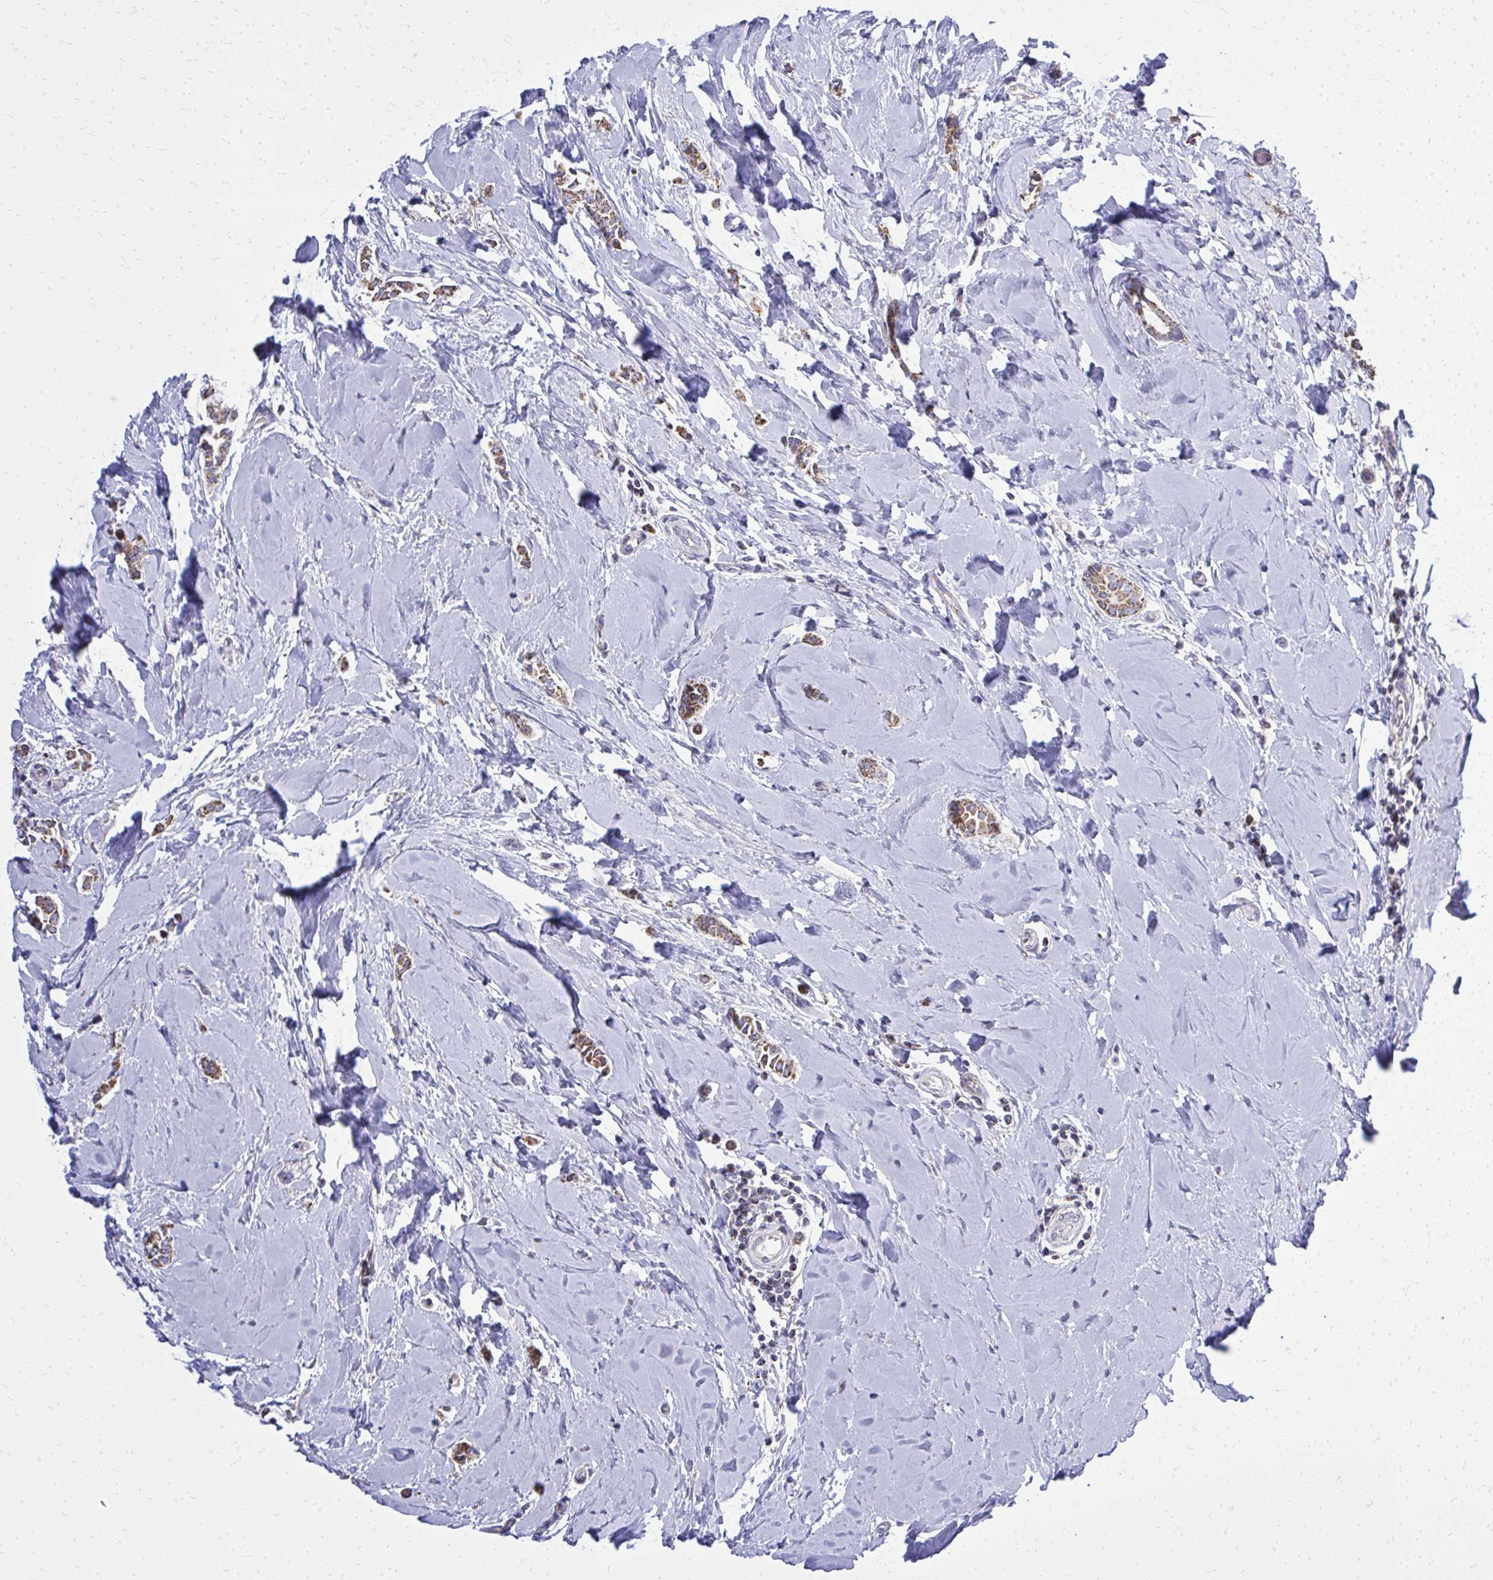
{"staining": {"intensity": "moderate", "quantity": ">75%", "location": "cytoplasmic/membranous"}, "tissue": "breast cancer", "cell_type": "Tumor cells", "image_type": "cancer", "snomed": [{"axis": "morphology", "description": "Duct carcinoma"}, {"axis": "topography", "description": "Breast"}], "caption": "The immunohistochemical stain highlights moderate cytoplasmic/membranous expression in tumor cells of breast cancer tissue.", "gene": "ZNF362", "patient": {"sex": "female", "age": 64}}